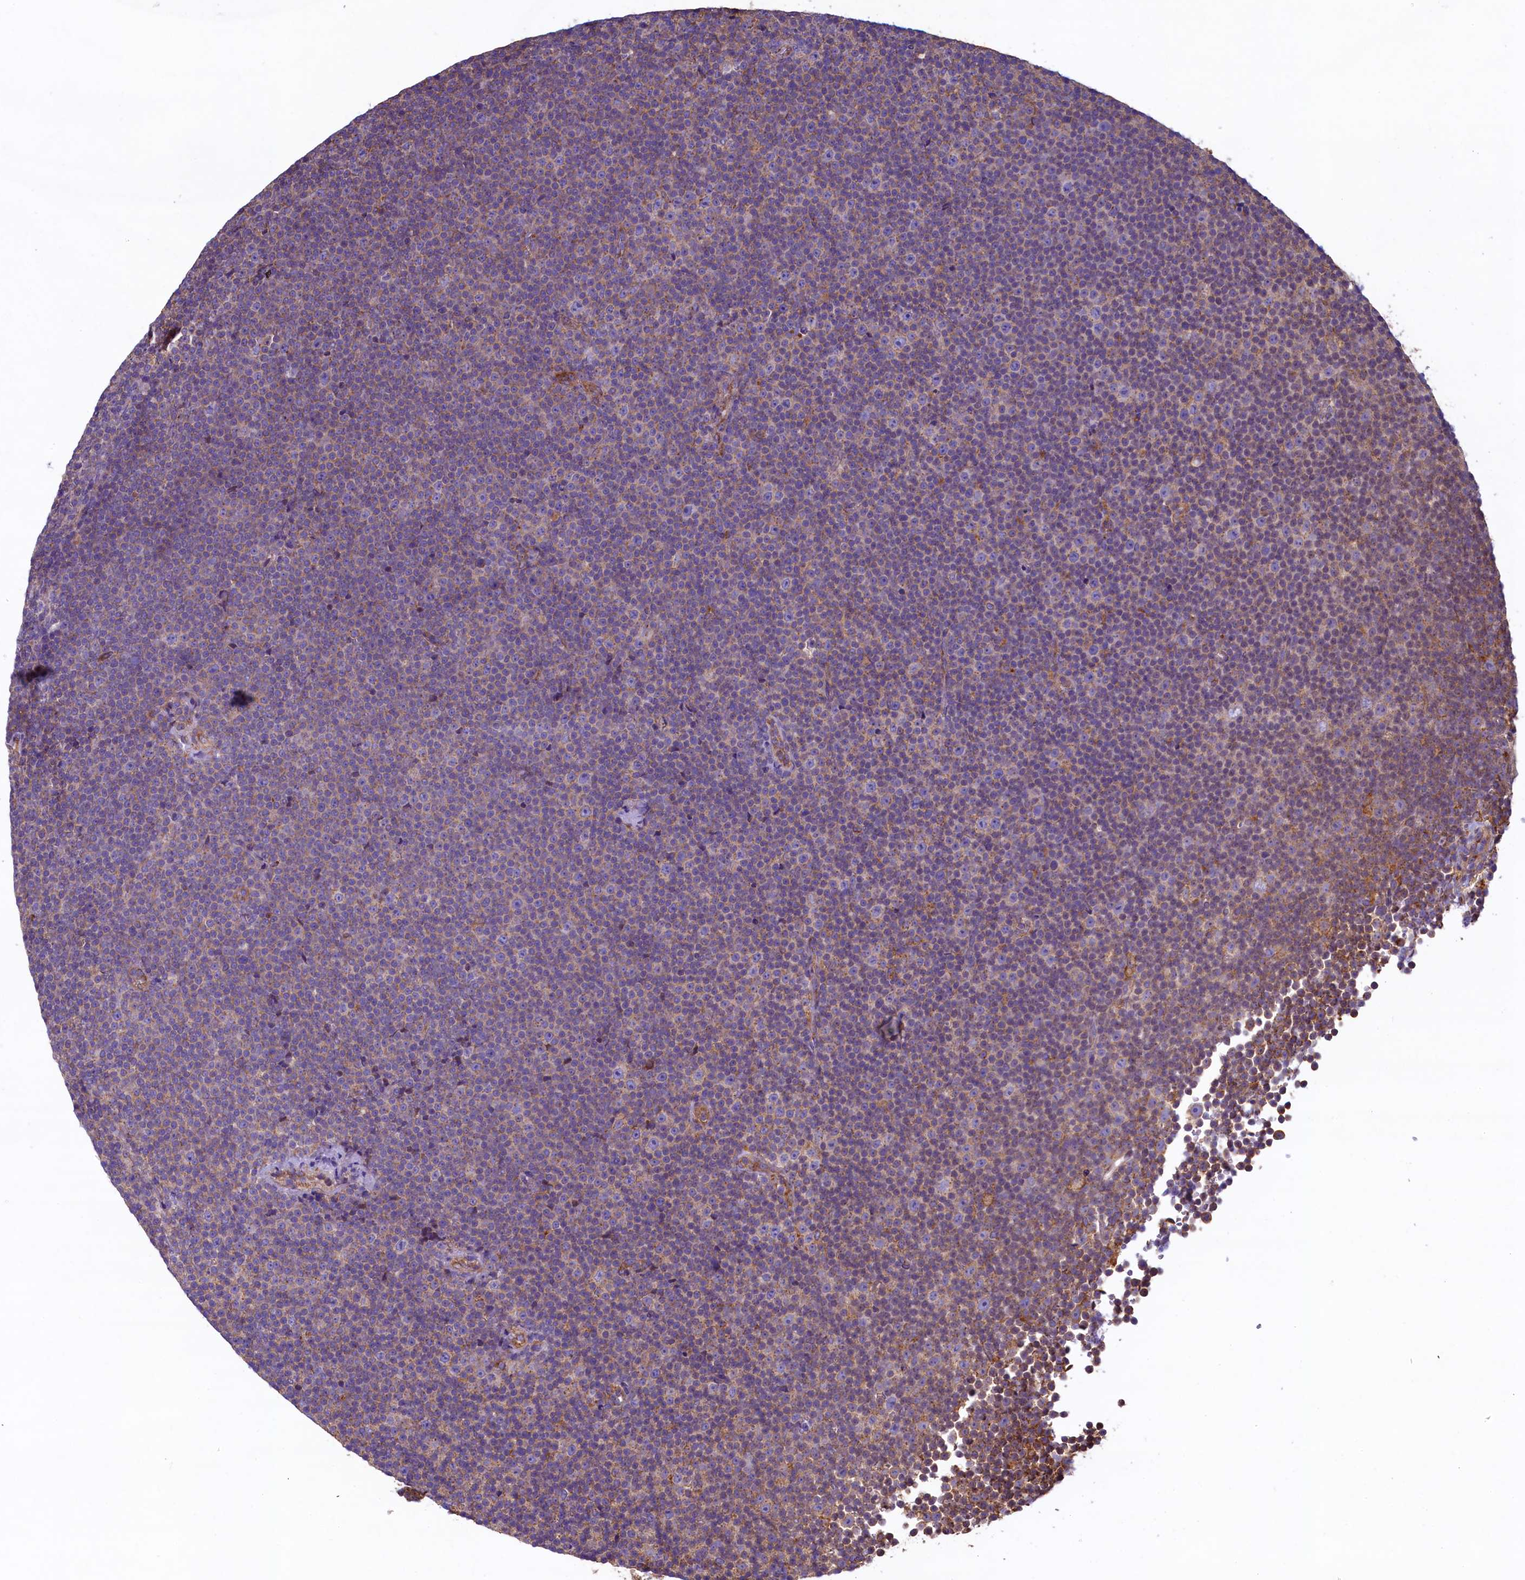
{"staining": {"intensity": "weak", "quantity": "25%-75%", "location": "cytoplasmic/membranous"}, "tissue": "lymphoma", "cell_type": "Tumor cells", "image_type": "cancer", "snomed": [{"axis": "morphology", "description": "Malignant lymphoma, non-Hodgkin's type, Low grade"}, {"axis": "topography", "description": "Lymph node"}], "caption": "An immunohistochemistry image of neoplastic tissue is shown. Protein staining in brown highlights weak cytoplasmic/membranous positivity in malignant lymphoma, non-Hodgkin's type (low-grade) within tumor cells. (DAB (3,3'-diaminobenzidine) IHC with brightfield microscopy, high magnification).", "gene": "GPR21", "patient": {"sex": "female", "age": 67}}